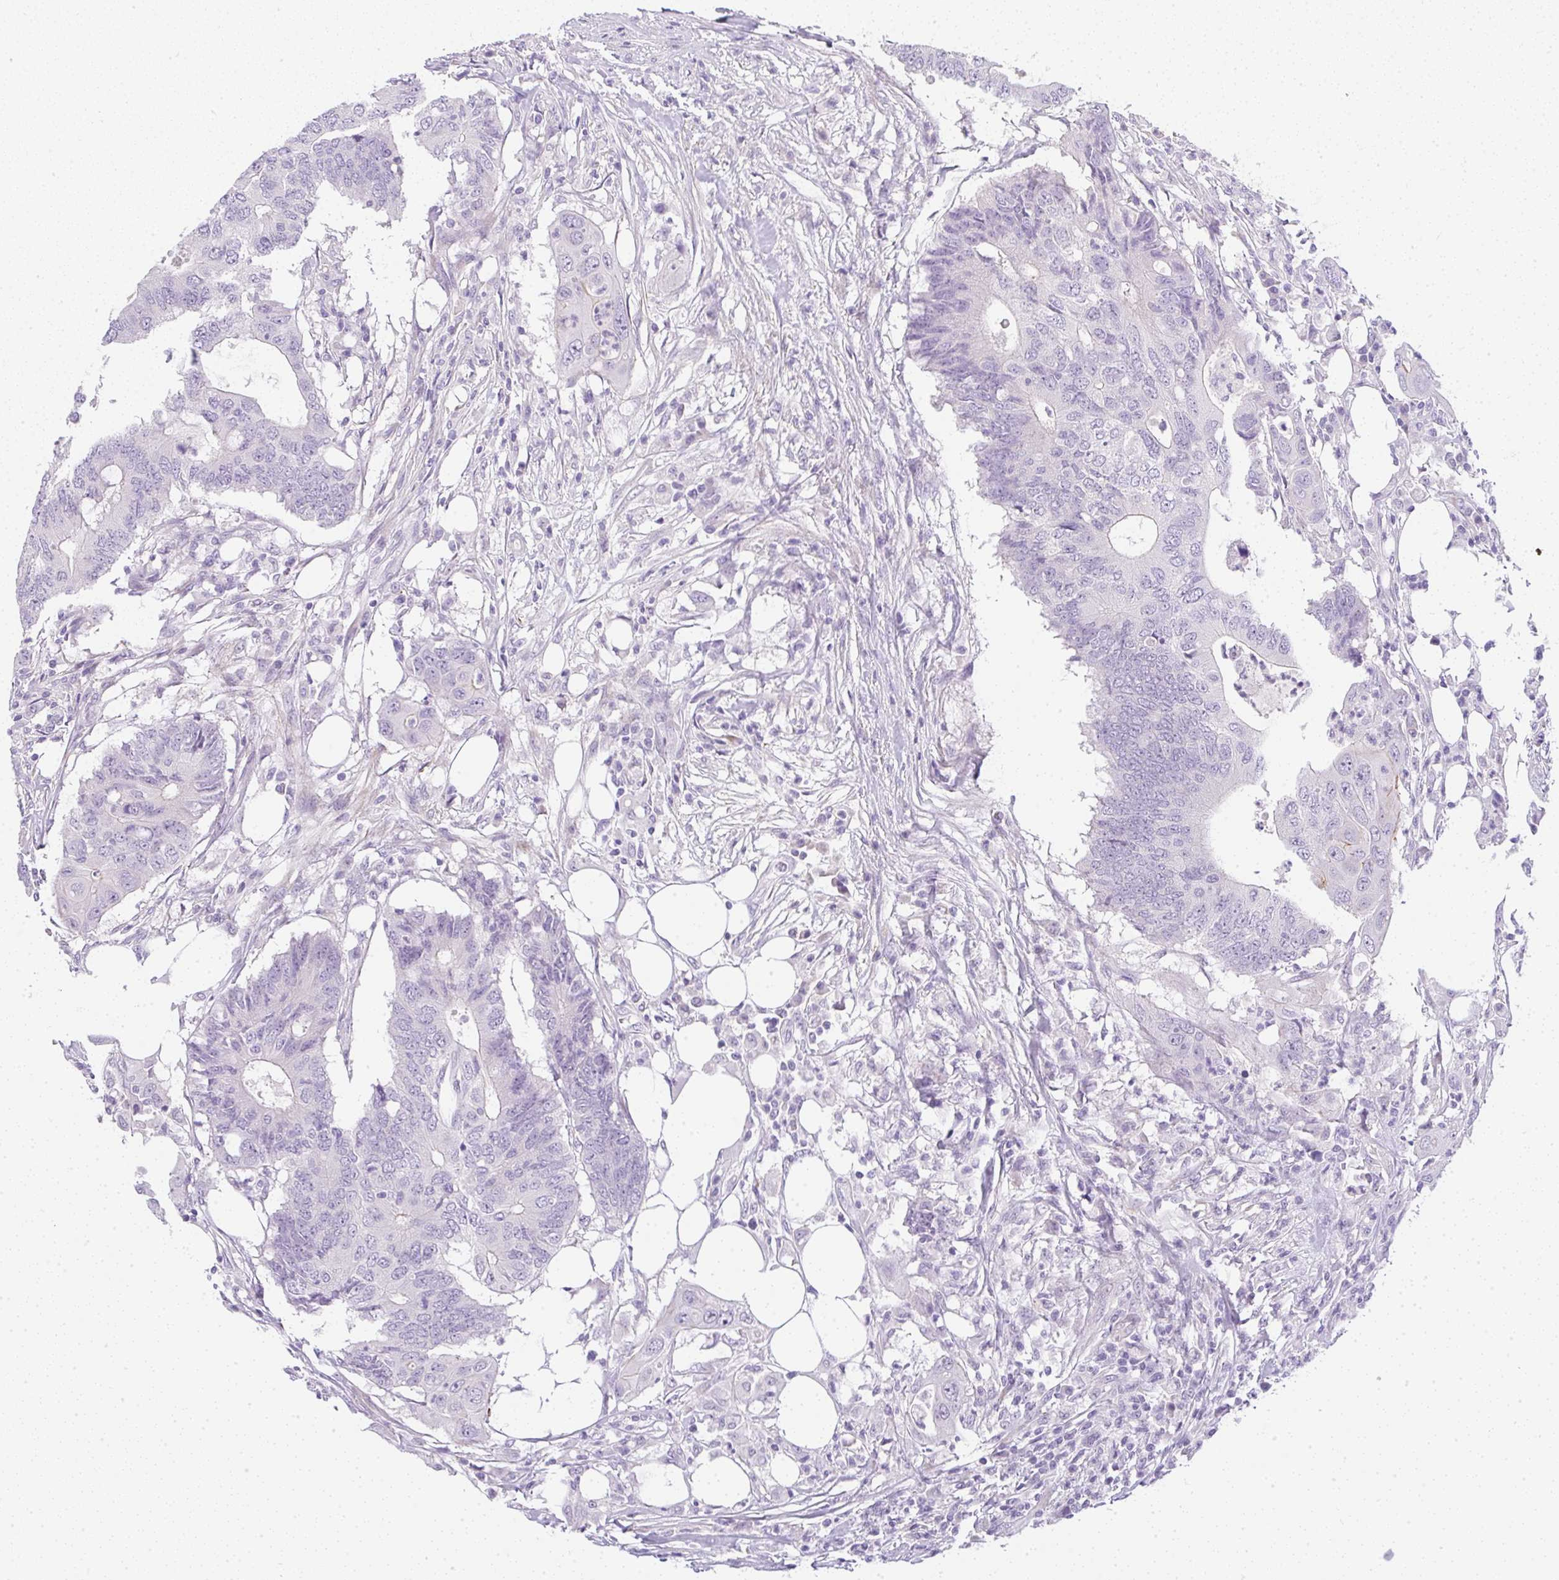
{"staining": {"intensity": "negative", "quantity": "none", "location": "none"}, "tissue": "colorectal cancer", "cell_type": "Tumor cells", "image_type": "cancer", "snomed": [{"axis": "morphology", "description": "Adenocarcinoma, NOS"}, {"axis": "topography", "description": "Colon"}], "caption": "Colorectal cancer was stained to show a protein in brown. There is no significant expression in tumor cells.", "gene": "LPAR4", "patient": {"sex": "male", "age": 71}}